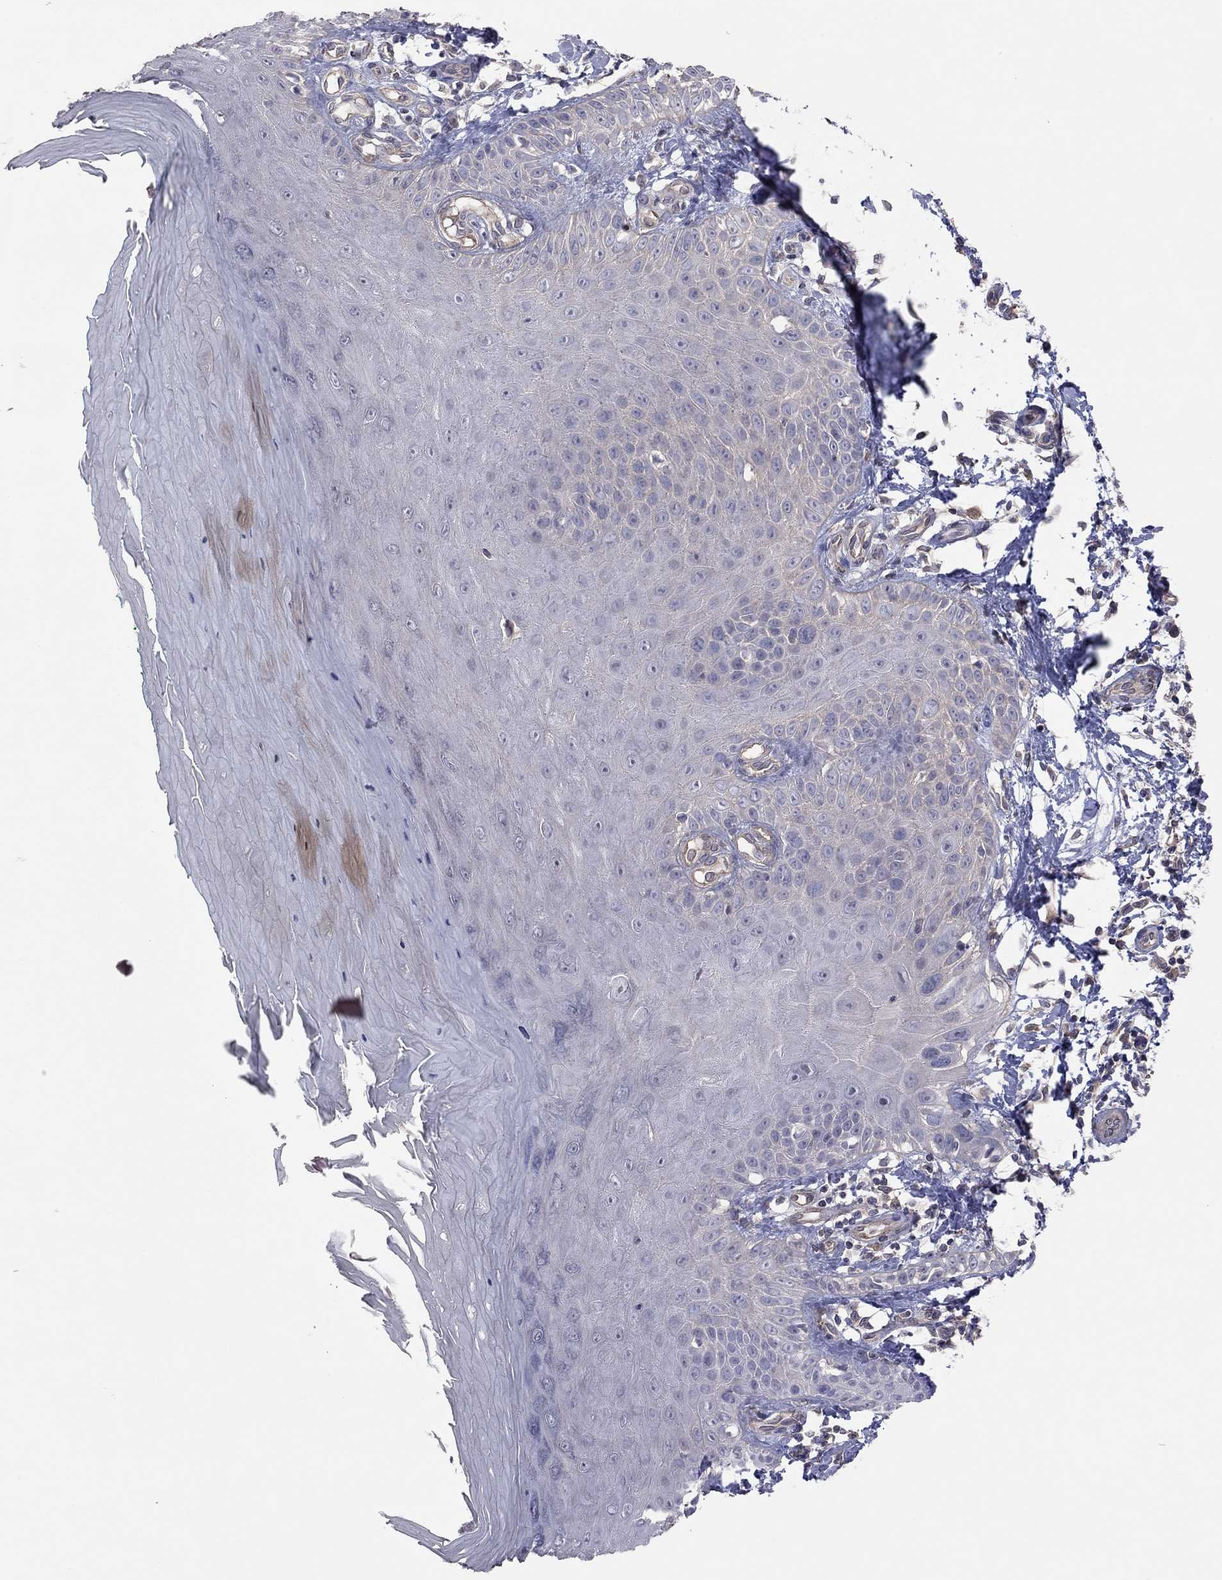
{"staining": {"intensity": "negative", "quantity": "none", "location": "none"}, "tissue": "skin", "cell_type": "Fibroblasts", "image_type": "normal", "snomed": [{"axis": "morphology", "description": "Normal tissue, NOS"}, {"axis": "morphology", "description": "Inflammation, NOS"}, {"axis": "morphology", "description": "Fibrosis, NOS"}, {"axis": "topography", "description": "Skin"}], "caption": "IHC of unremarkable skin displays no expression in fibroblasts.", "gene": "KCNB1", "patient": {"sex": "male", "age": 71}}